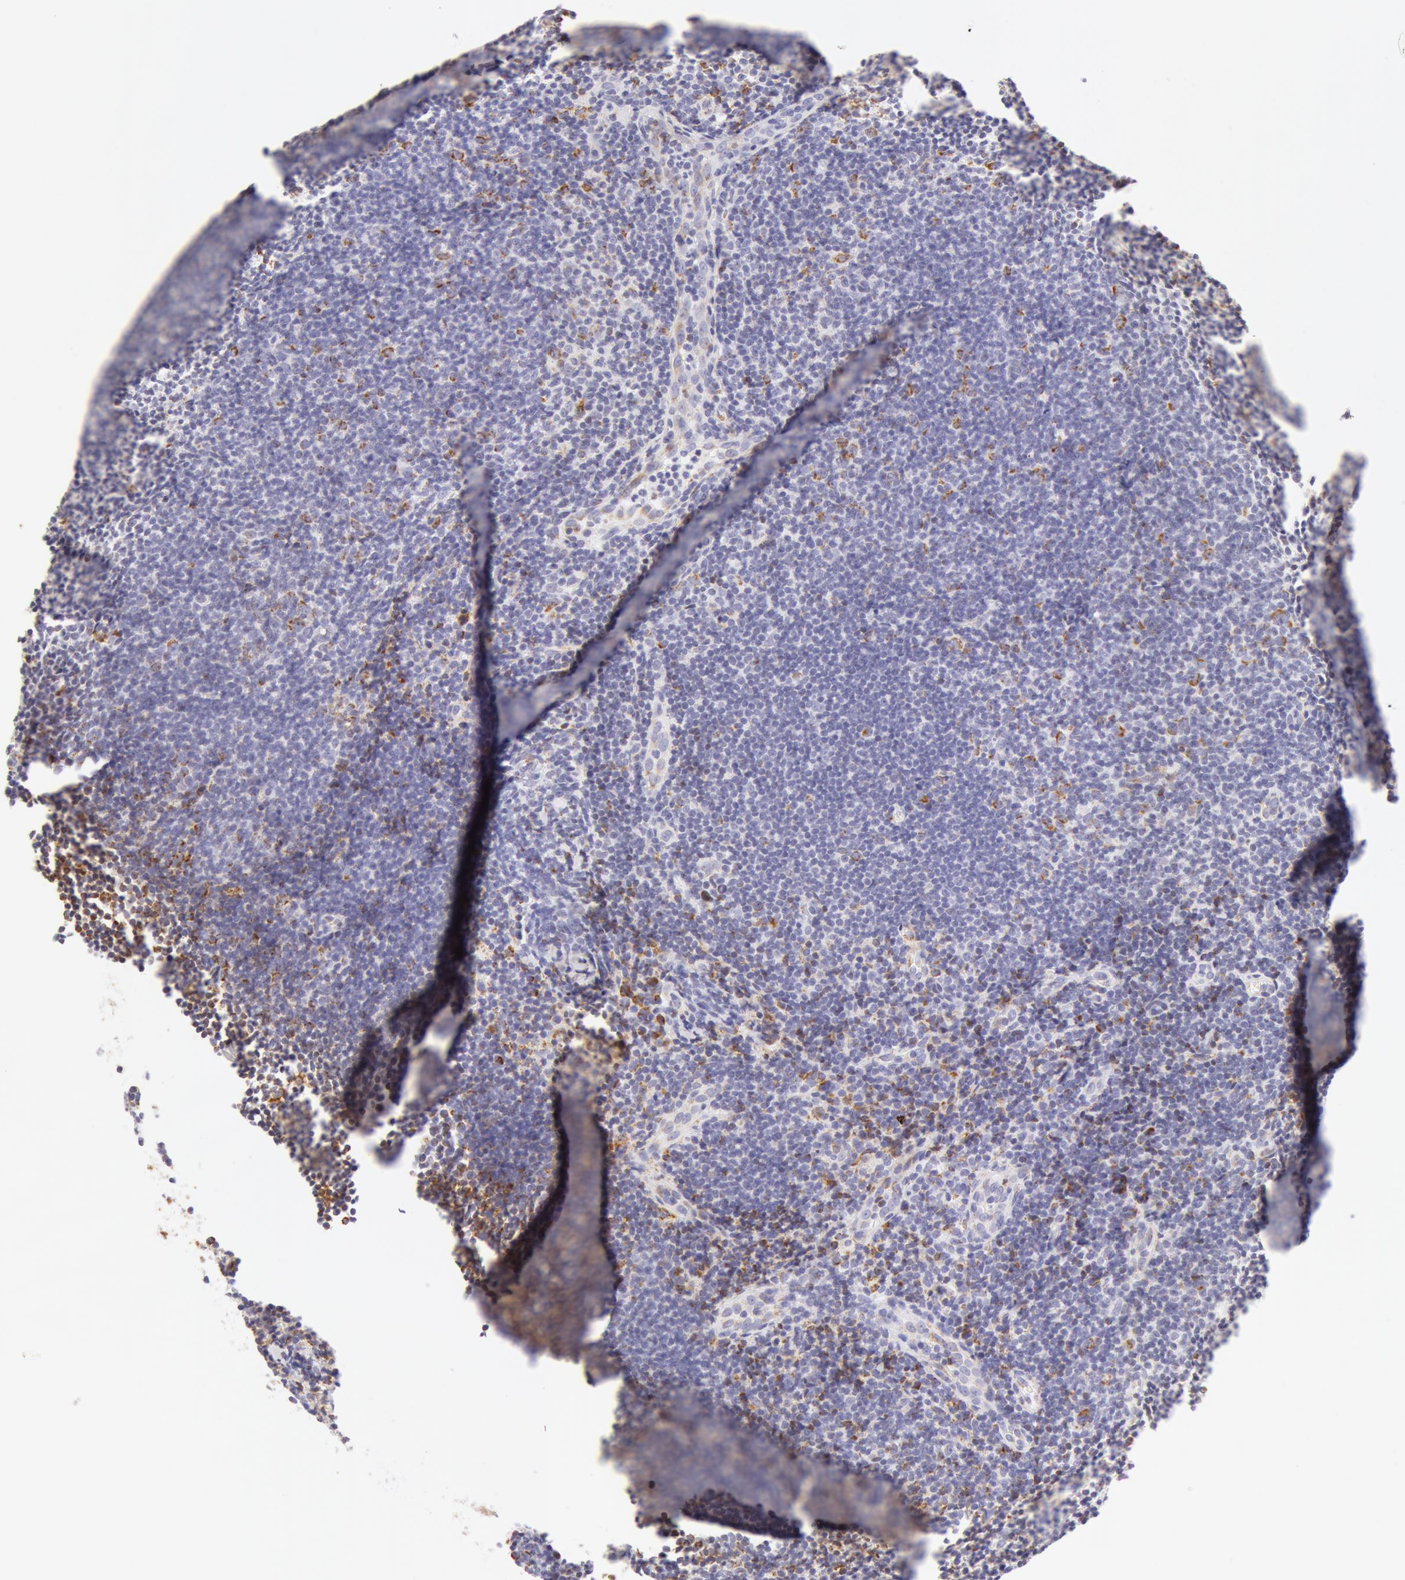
{"staining": {"intensity": "moderate", "quantity": "<25%", "location": "cytoplasmic/membranous"}, "tissue": "lymphoma", "cell_type": "Tumor cells", "image_type": "cancer", "snomed": [{"axis": "morphology", "description": "Malignant lymphoma, non-Hodgkin's type, Low grade"}, {"axis": "topography", "description": "Lymph node"}], "caption": "Immunohistochemistry histopathology image of human low-grade malignant lymphoma, non-Hodgkin's type stained for a protein (brown), which displays low levels of moderate cytoplasmic/membranous positivity in about <25% of tumor cells.", "gene": "ATP5F1B", "patient": {"sex": "male", "age": 49}}